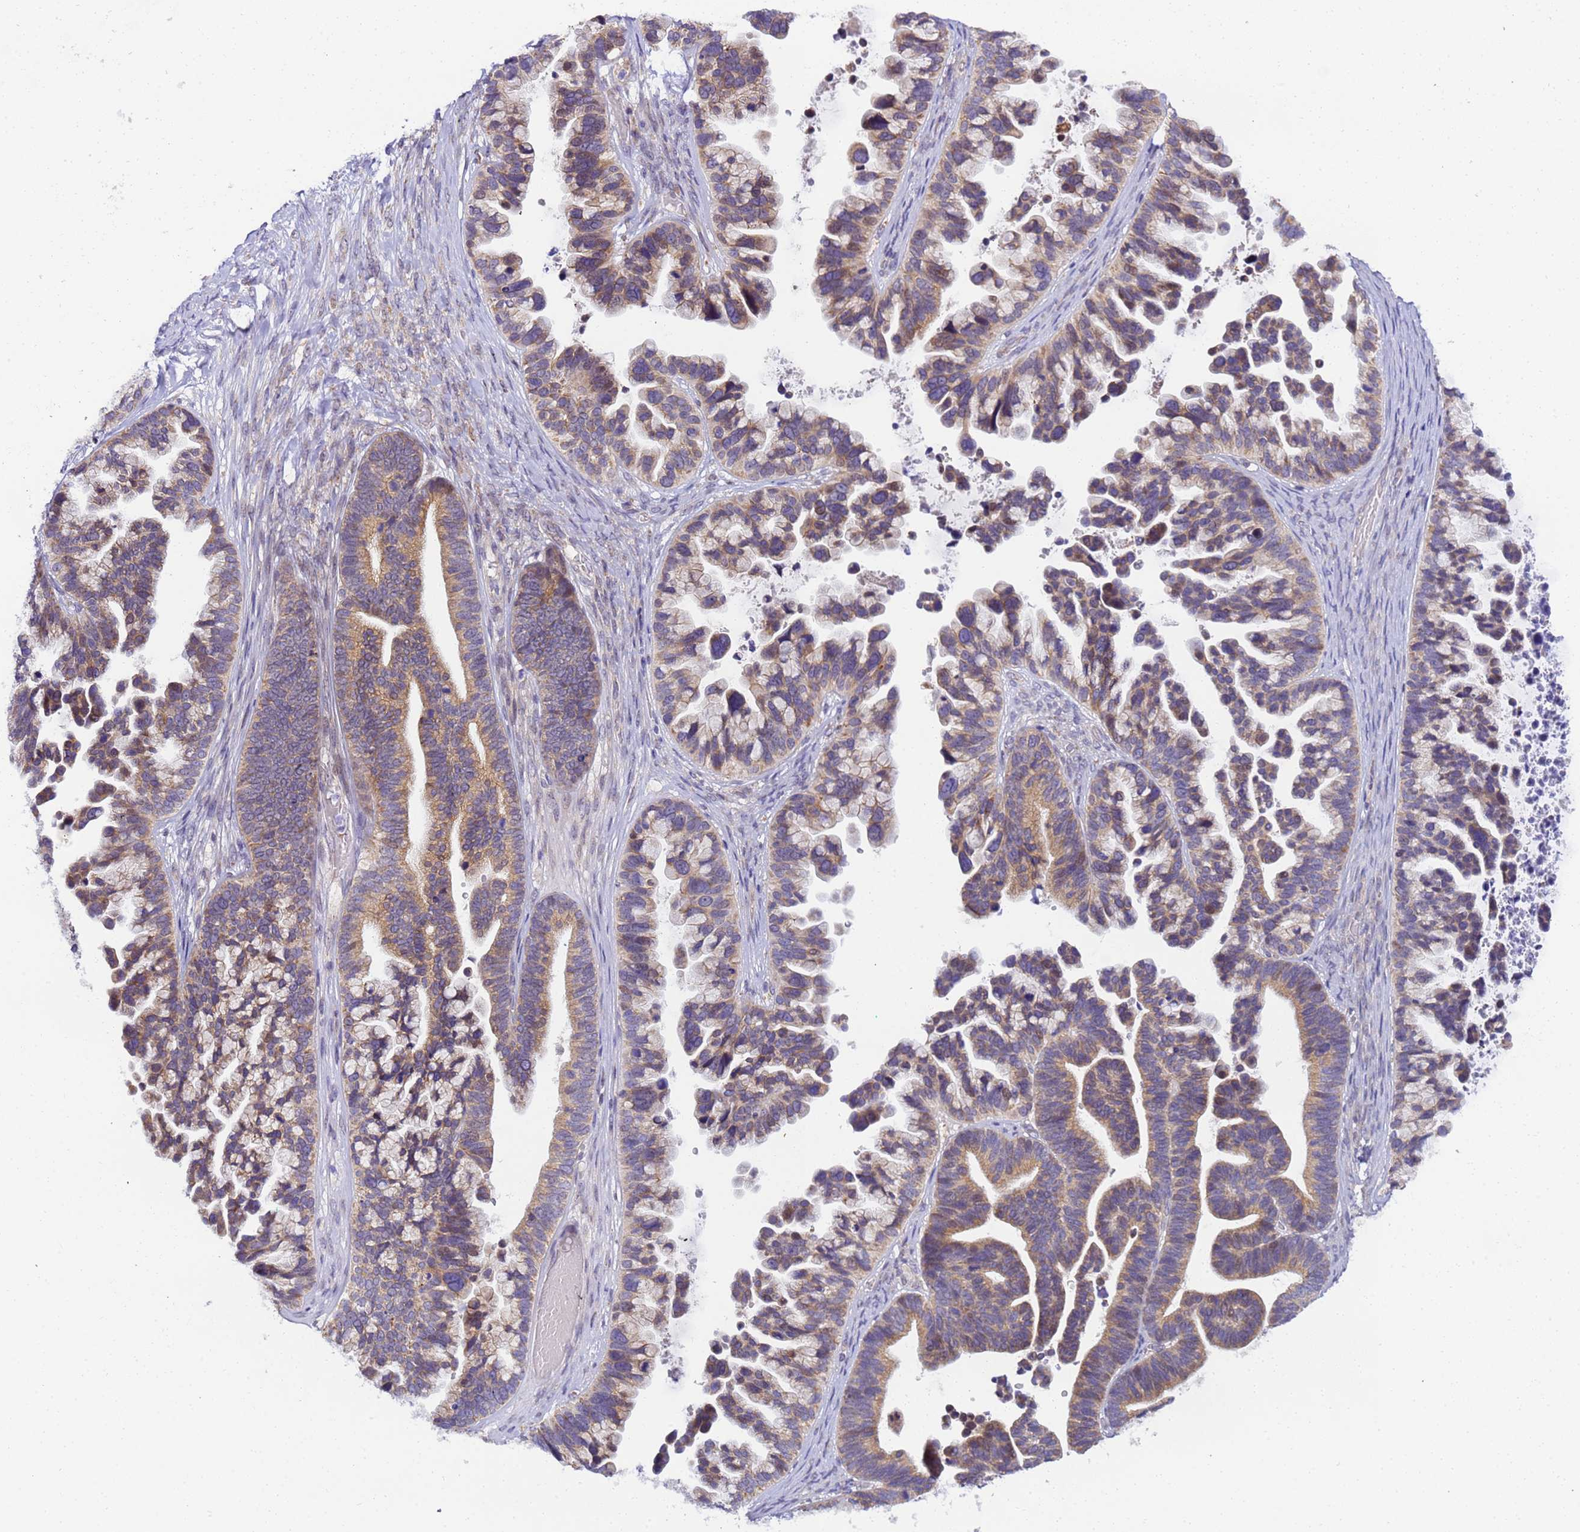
{"staining": {"intensity": "moderate", "quantity": "25%-75%", "location": "cytoplasmic/membranous"}, "tissue": "ovarian cancer", "cell_type": "Tumor cells", "image_type": "cancer", "snomed": [{"axis": "morphology", "description": "Cystadenocarcinoma, serous, NOS"}, {"axis": "topography", "description": "Ovary"}], "caption": "Moderate cytoplasmic/membranous staining is present in approximately 25%-75% of tumor cells in ovarian cancer.", "gene": "RAPGEF3", "patient": {"sex": "female", "age": 56}}